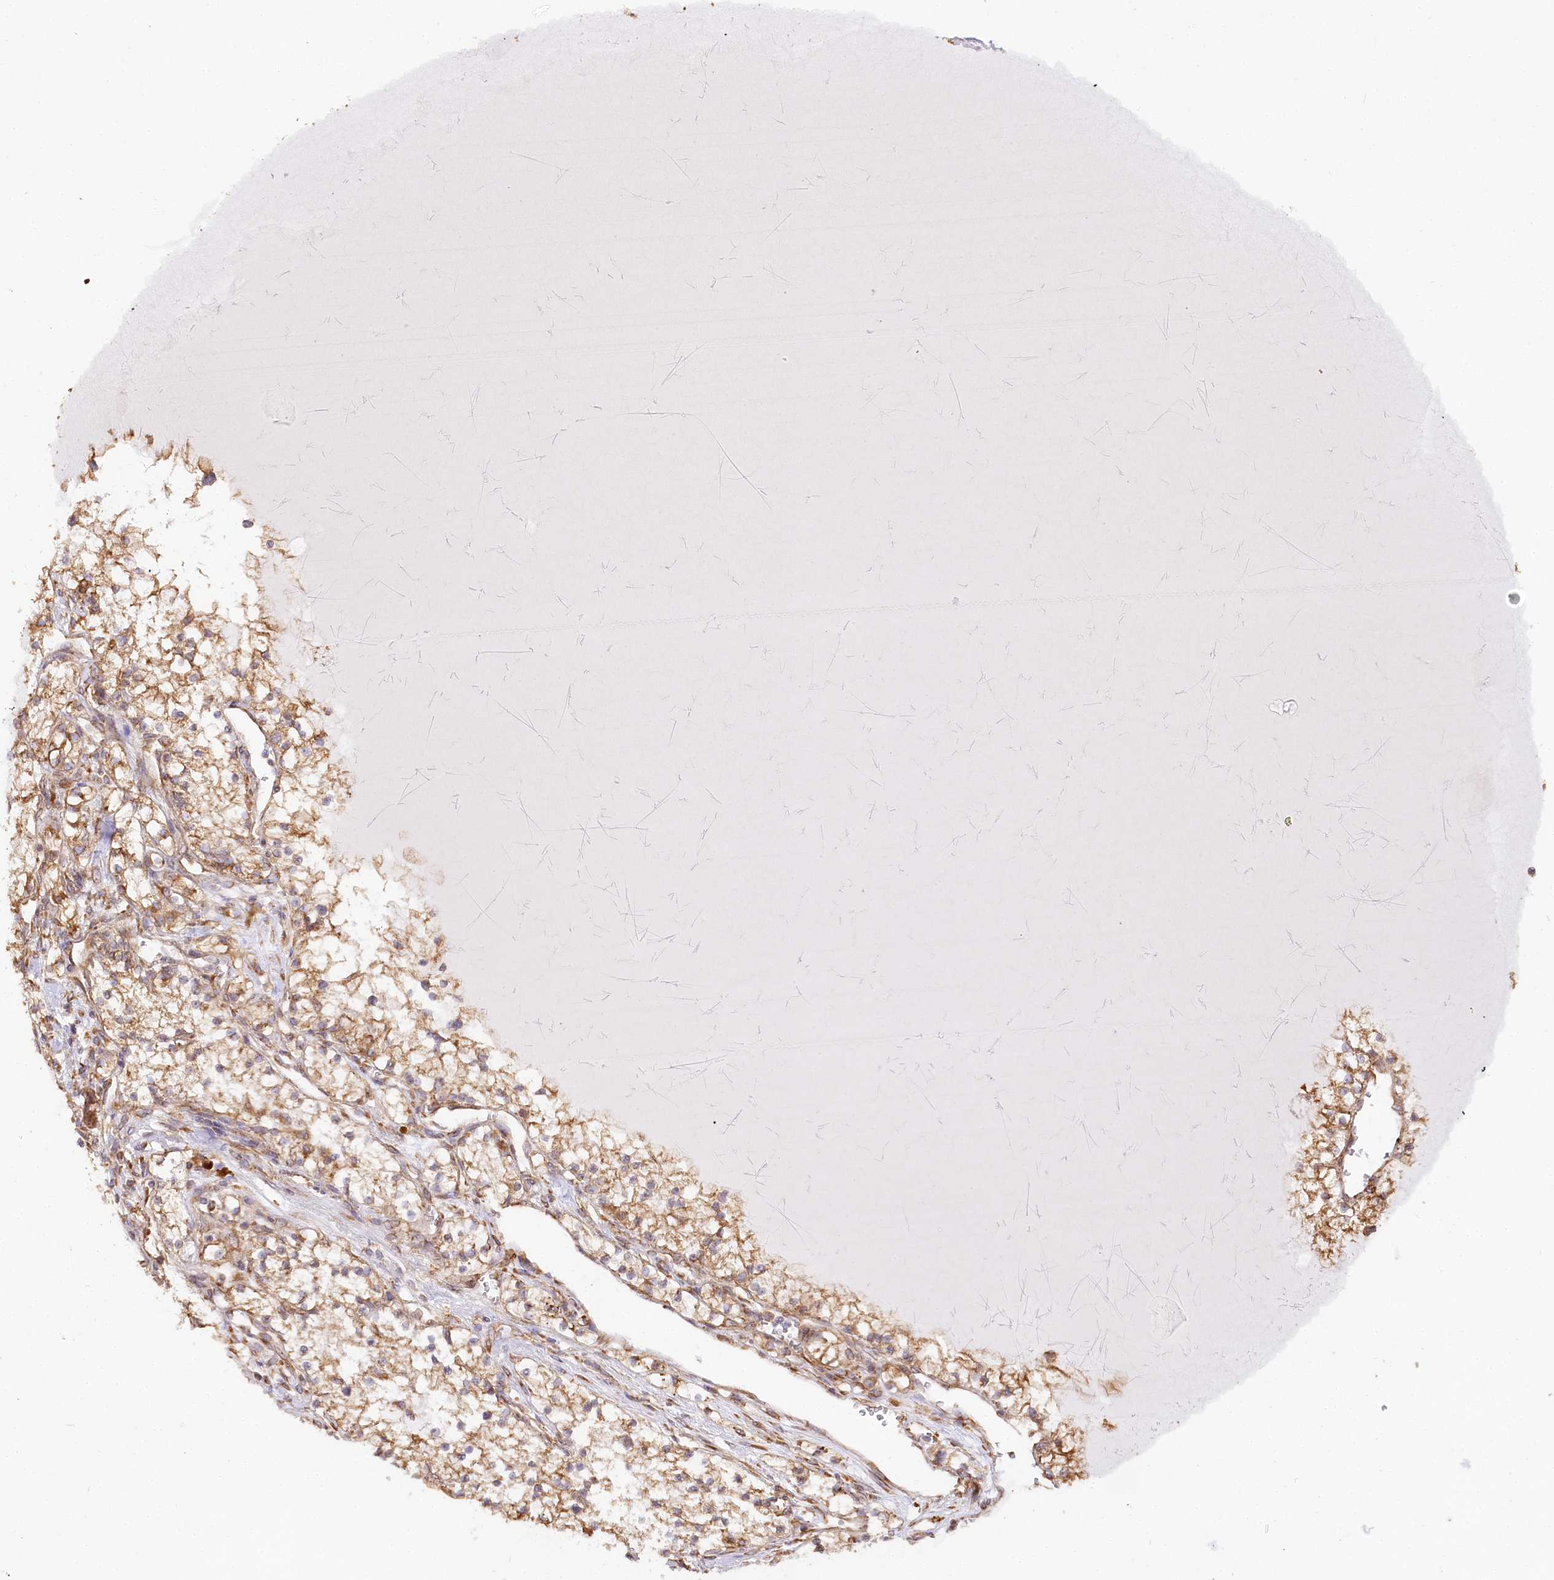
{"staining": {"intensity": "moderate", "quantity": ">75%", "location": "cytoplasmic/membranous"}, "tissue": "renal cancer", "cell_type": "Tumor cells", "image_type": "cancer", "snomed": [{"axis": "morphology", "description": "Normal tissue, NOS"}, {"axis": "morphology", "description": "Adenocarcinoma, NOS"}, {"axis": "topography", "description": "Kidney"}], "caption": "A medium amount of moderate cytoplasmic/membranous expression is identified in approximately >75% of tumor cells in renal adenocarcinoma tissue. (DAB (3,3'-diaminobenzidine) = brown stain, brightfield microscopy at high magnification).", "gene": "CNPY2", "patient": {"sex": "male", "age": 68}}